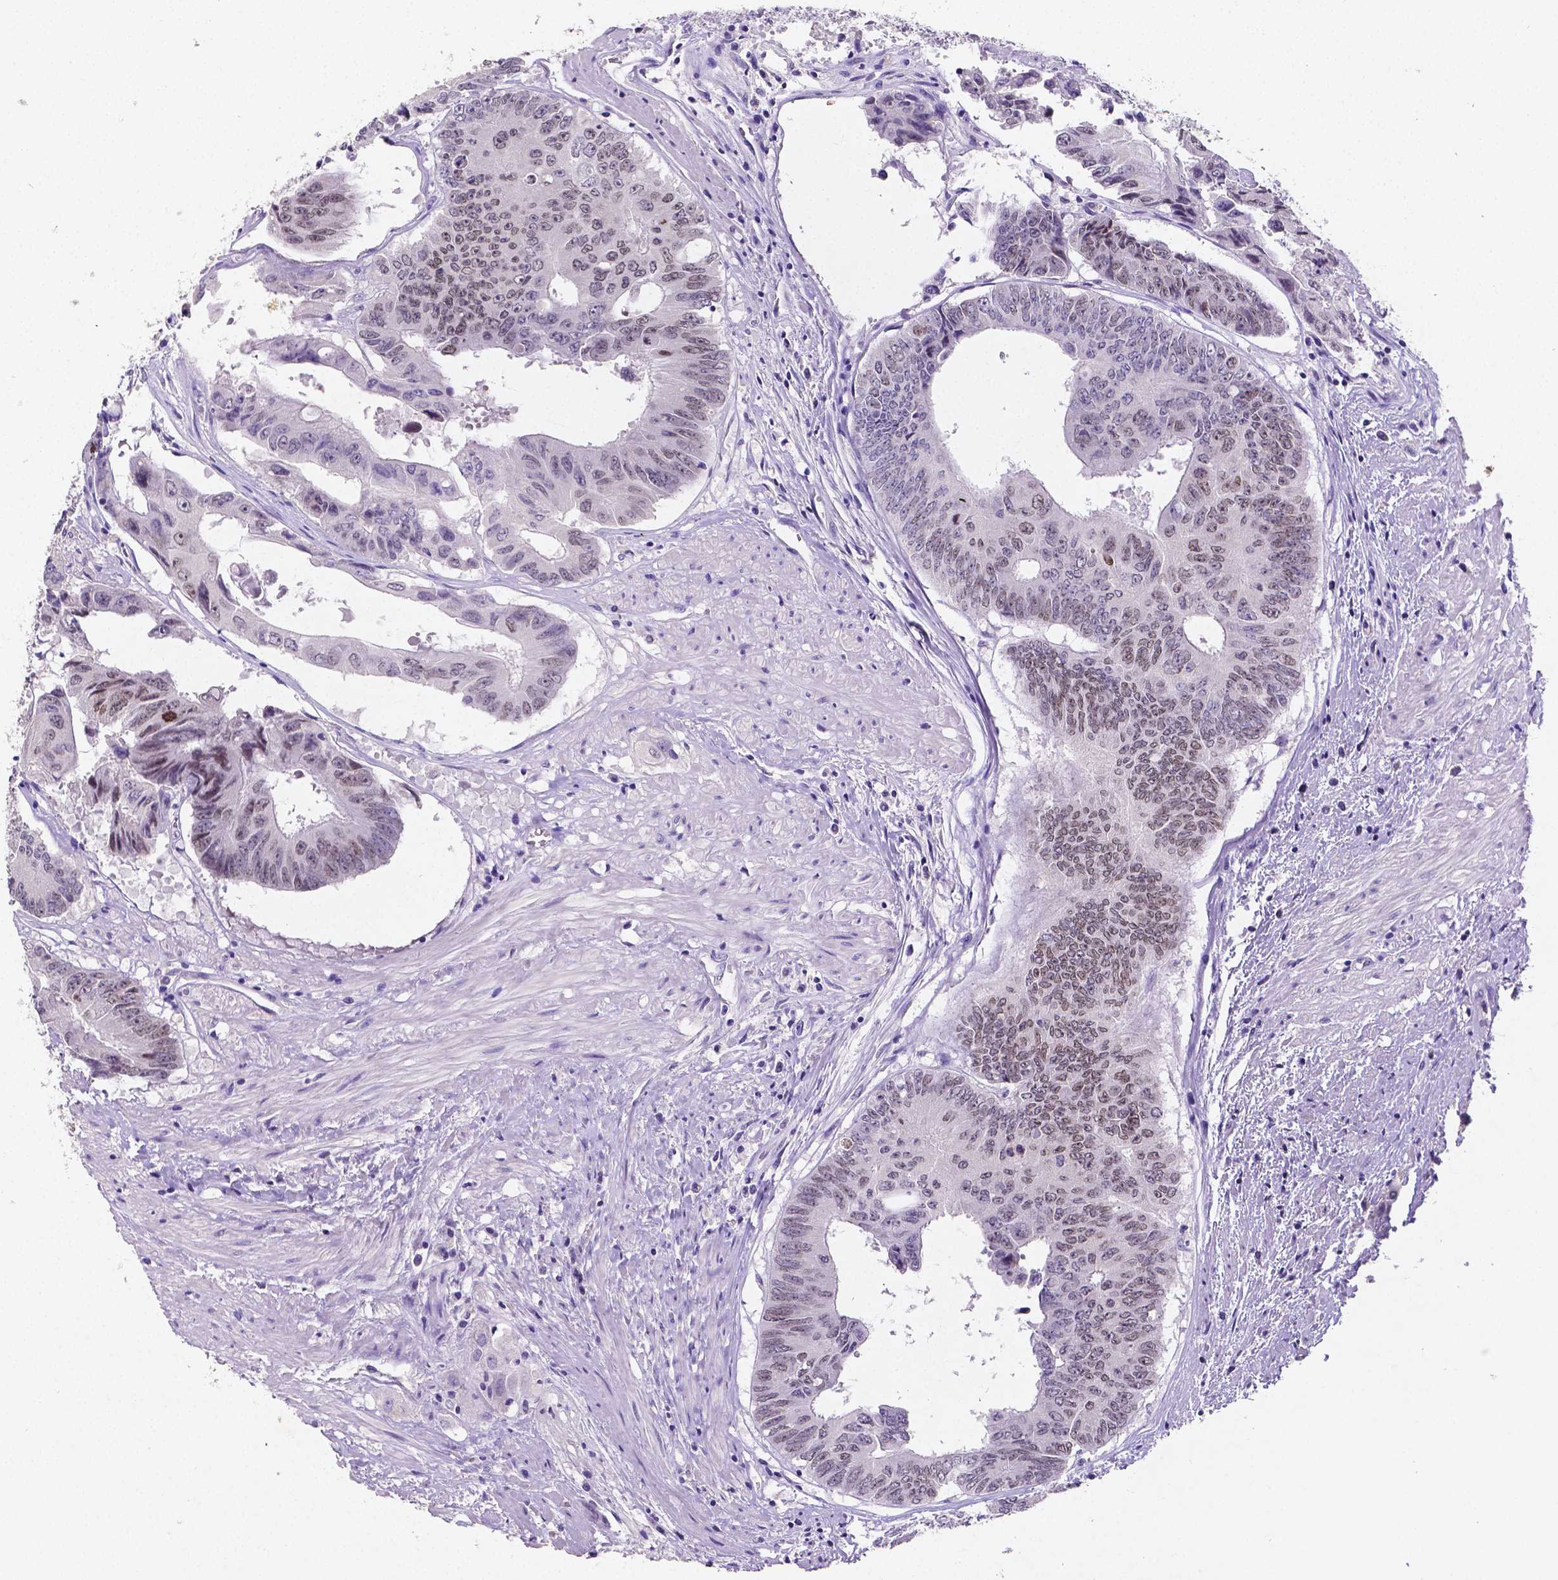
{"staining": {"intensity": "weak", "quantity": "25%-75%", "location": "nuclear"}, "tissue": "colorectal cancer", "cell_type": "Tumor cells", "image_type": "cancer", "snomed": [{"axis": "morphology", "description": "Adenocarcinoma, NOS"}, {"axis": "topography", "description": "Rectum"}], "caption": "Protein positivity by immunohistochemistry demonstrates weak nuclear expression in about 25%-75% of tumor cells in colorectal cancer (adenocarcinoma).", "gene": "SATB2", "patient": {"sex": "male", "age": 59}}